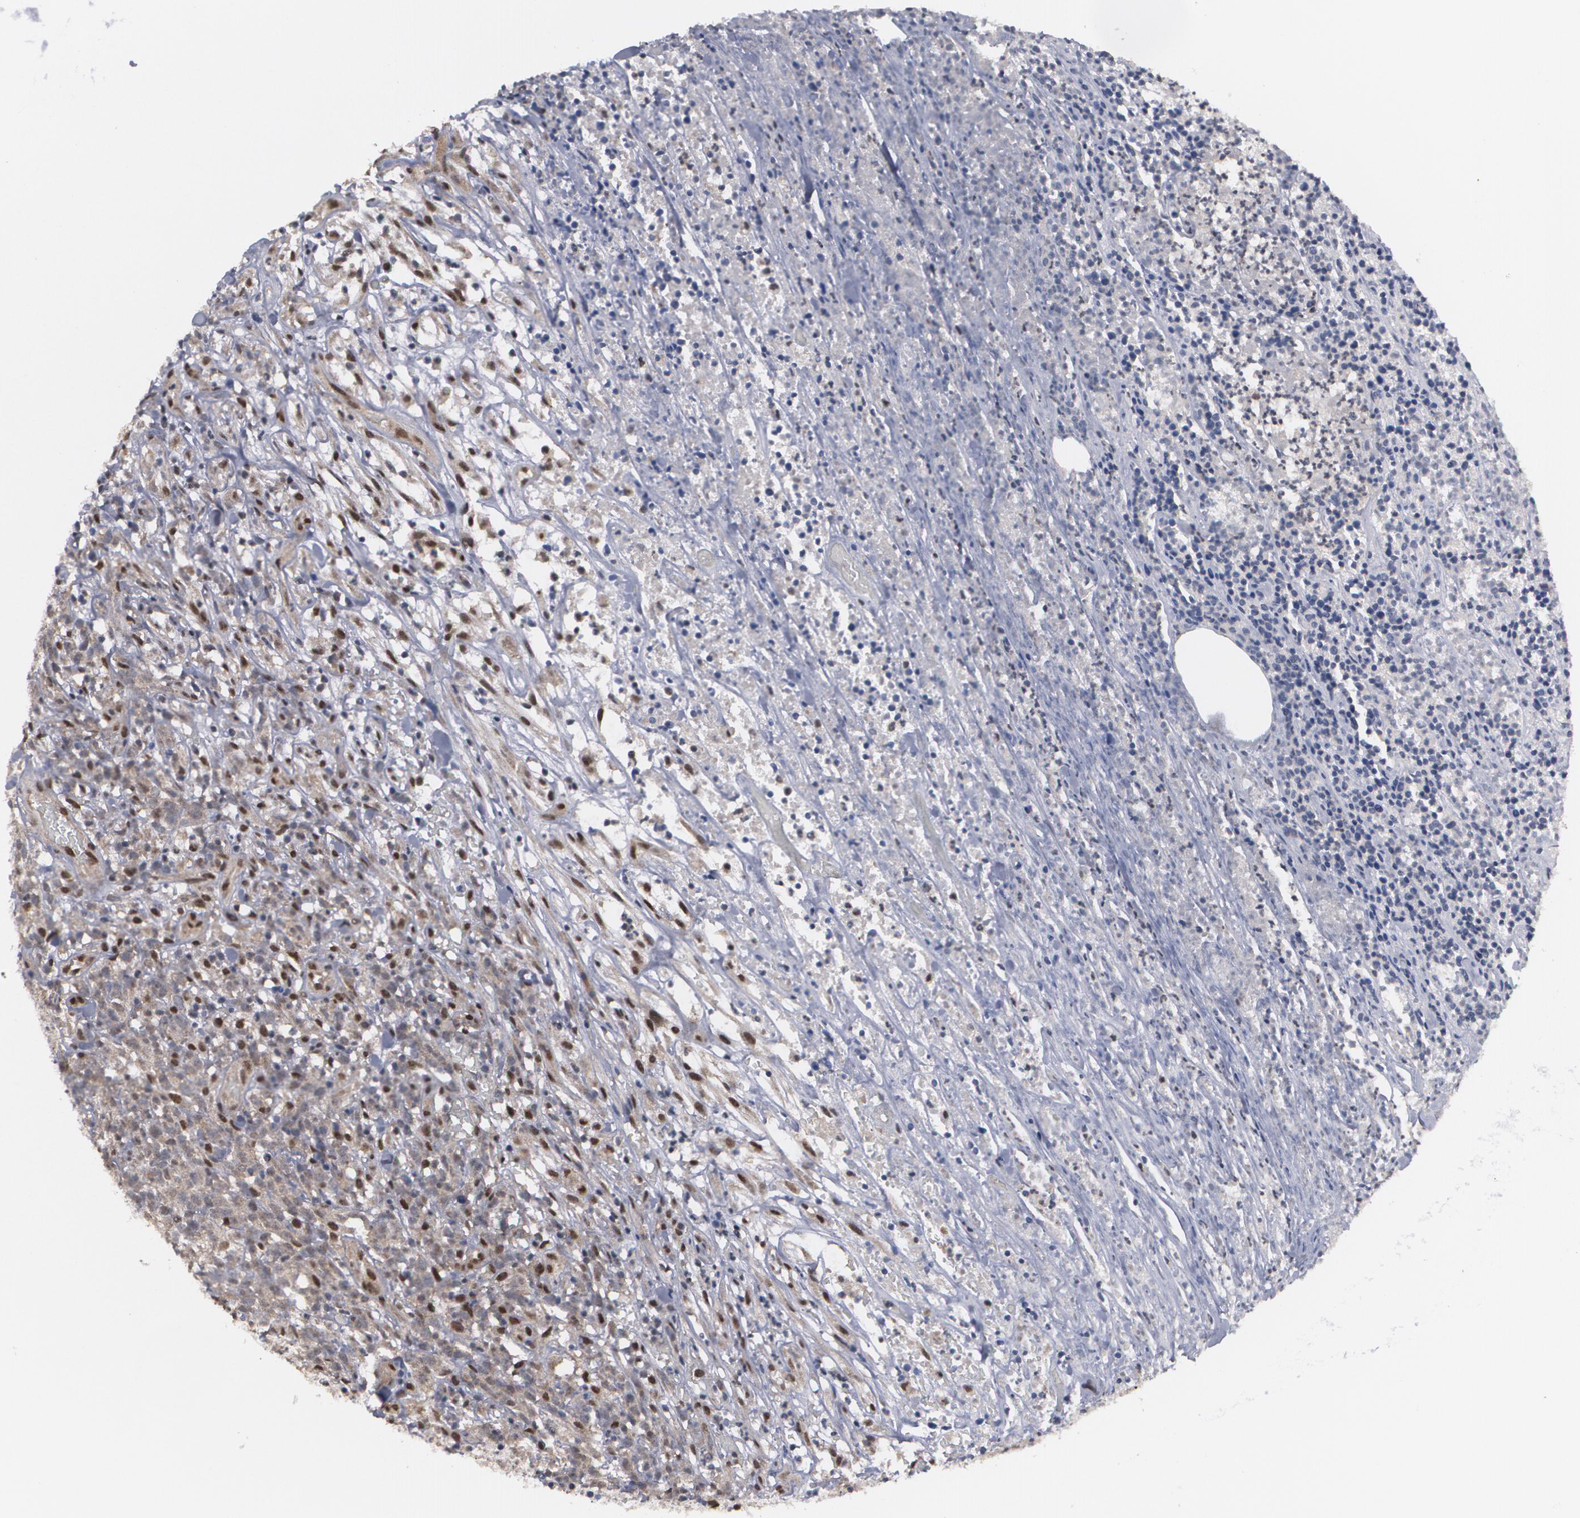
{"staining": {"intensity": "moderate", "quantity": "25%-75%", "location": "nuclear"}, "tissue": "lymphoma", "cell_type": "Tumor cells", "image_type": "cancer", "snomed": [{"axis": "morphology", "description": "Malignant lymphoma, non-Hodgkin's type, High grade"}, {"axis": "topography", "description": "Lymph node"}], "caption": "A histopathology image of human lymphoma stained for a protein demonstrates moderate nuclear brown staining in tumor cells.", "gene": "INTS6", "patient": {"sex": "female", "age": 73}}